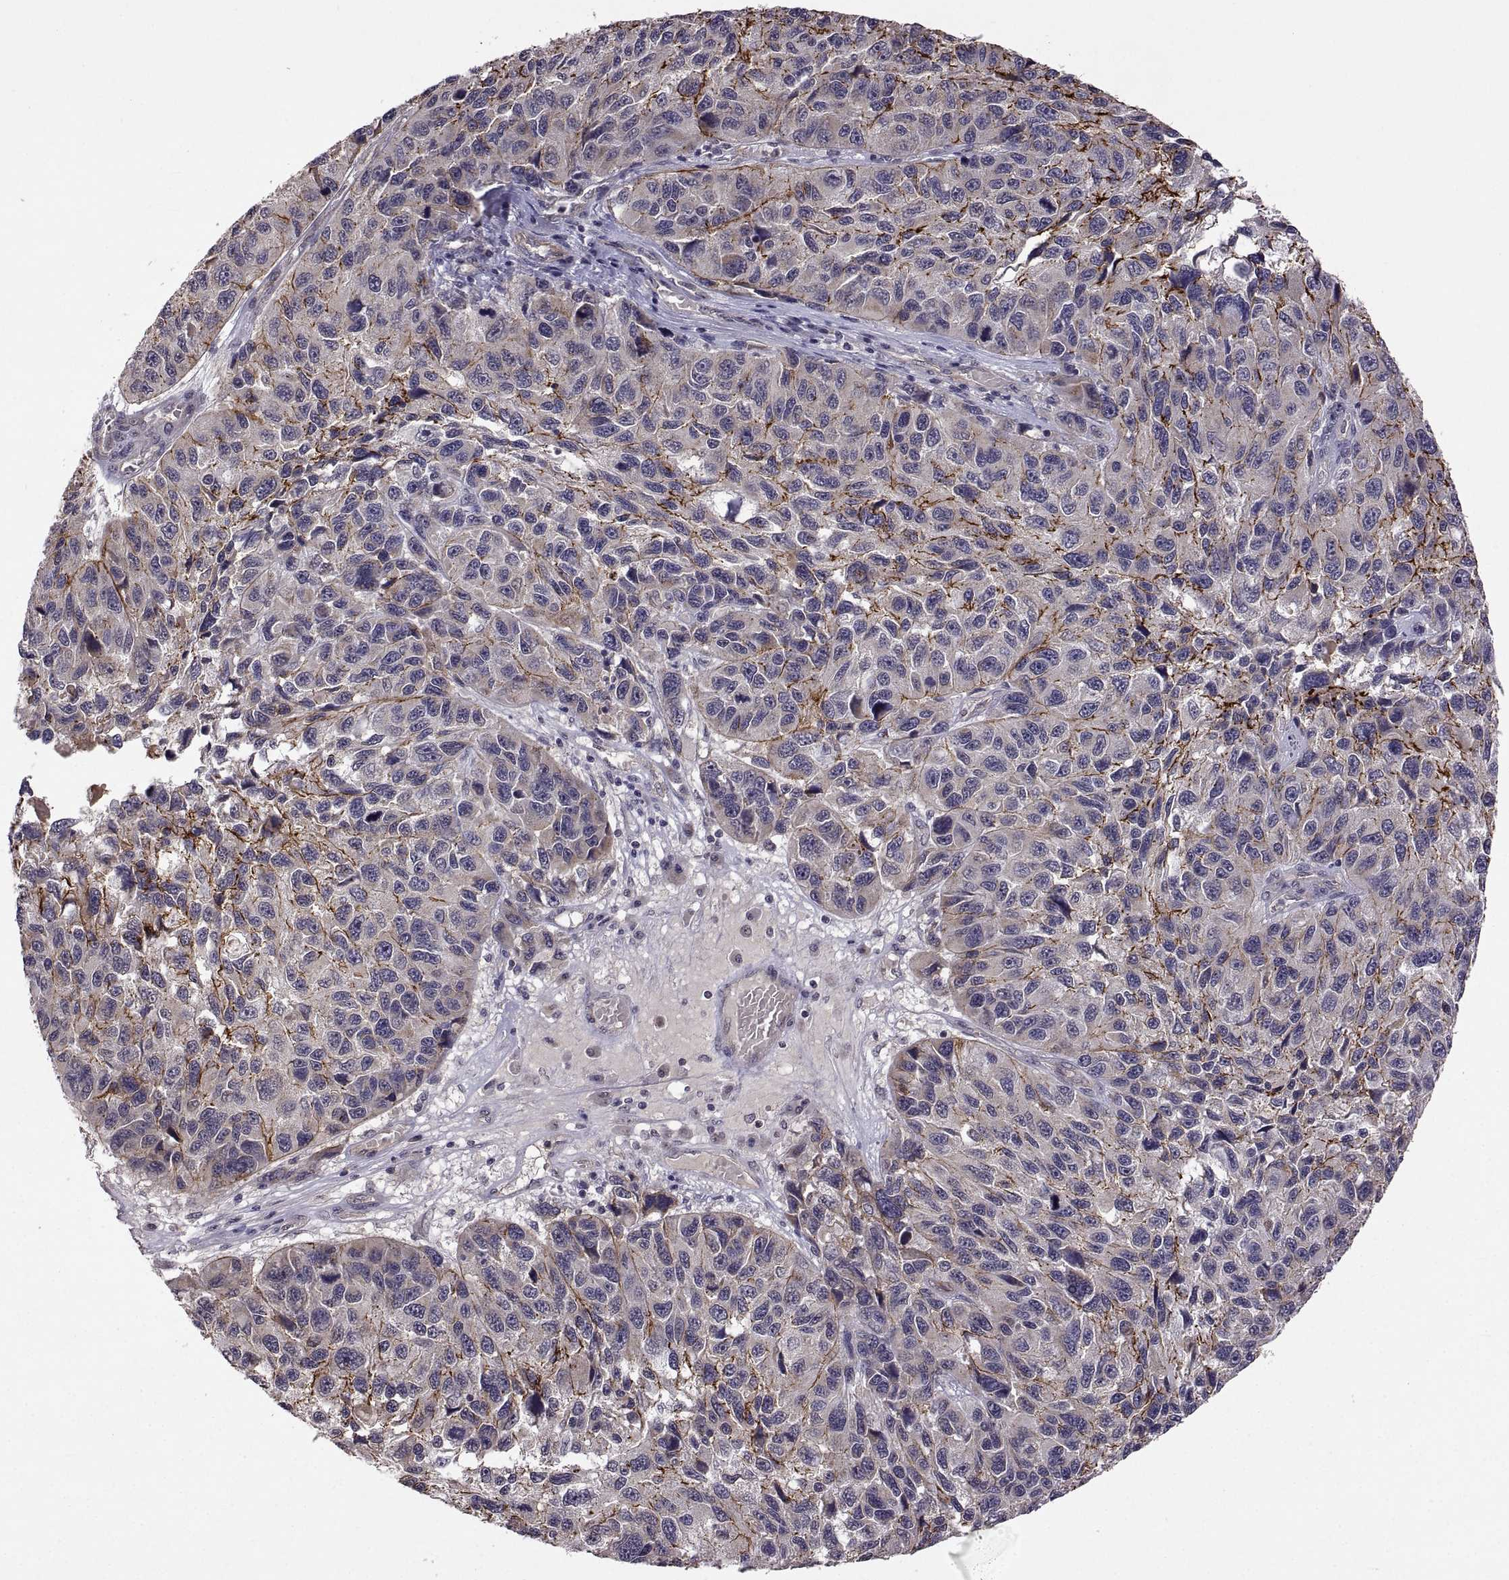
{"staining": {"intensity": "negative", "quantity": "none", "location": "none"}, "tissue": "melanoma", "cell_type": "Tumor cells", "image_type": "cancer", "snomed": [{"axis": "morphology", "description": "Malignant melanoma, NOS"}, {"axis": "topography", "description": "Skin"}], "caption": "Immunohistochemistry (IHC) image of neoplastic tissue: melanoma stained with DAB displays no significant protein positivity in tumor cells.", "gene": "LAMA1", "patient": {"sex": "male", "age": 53}}